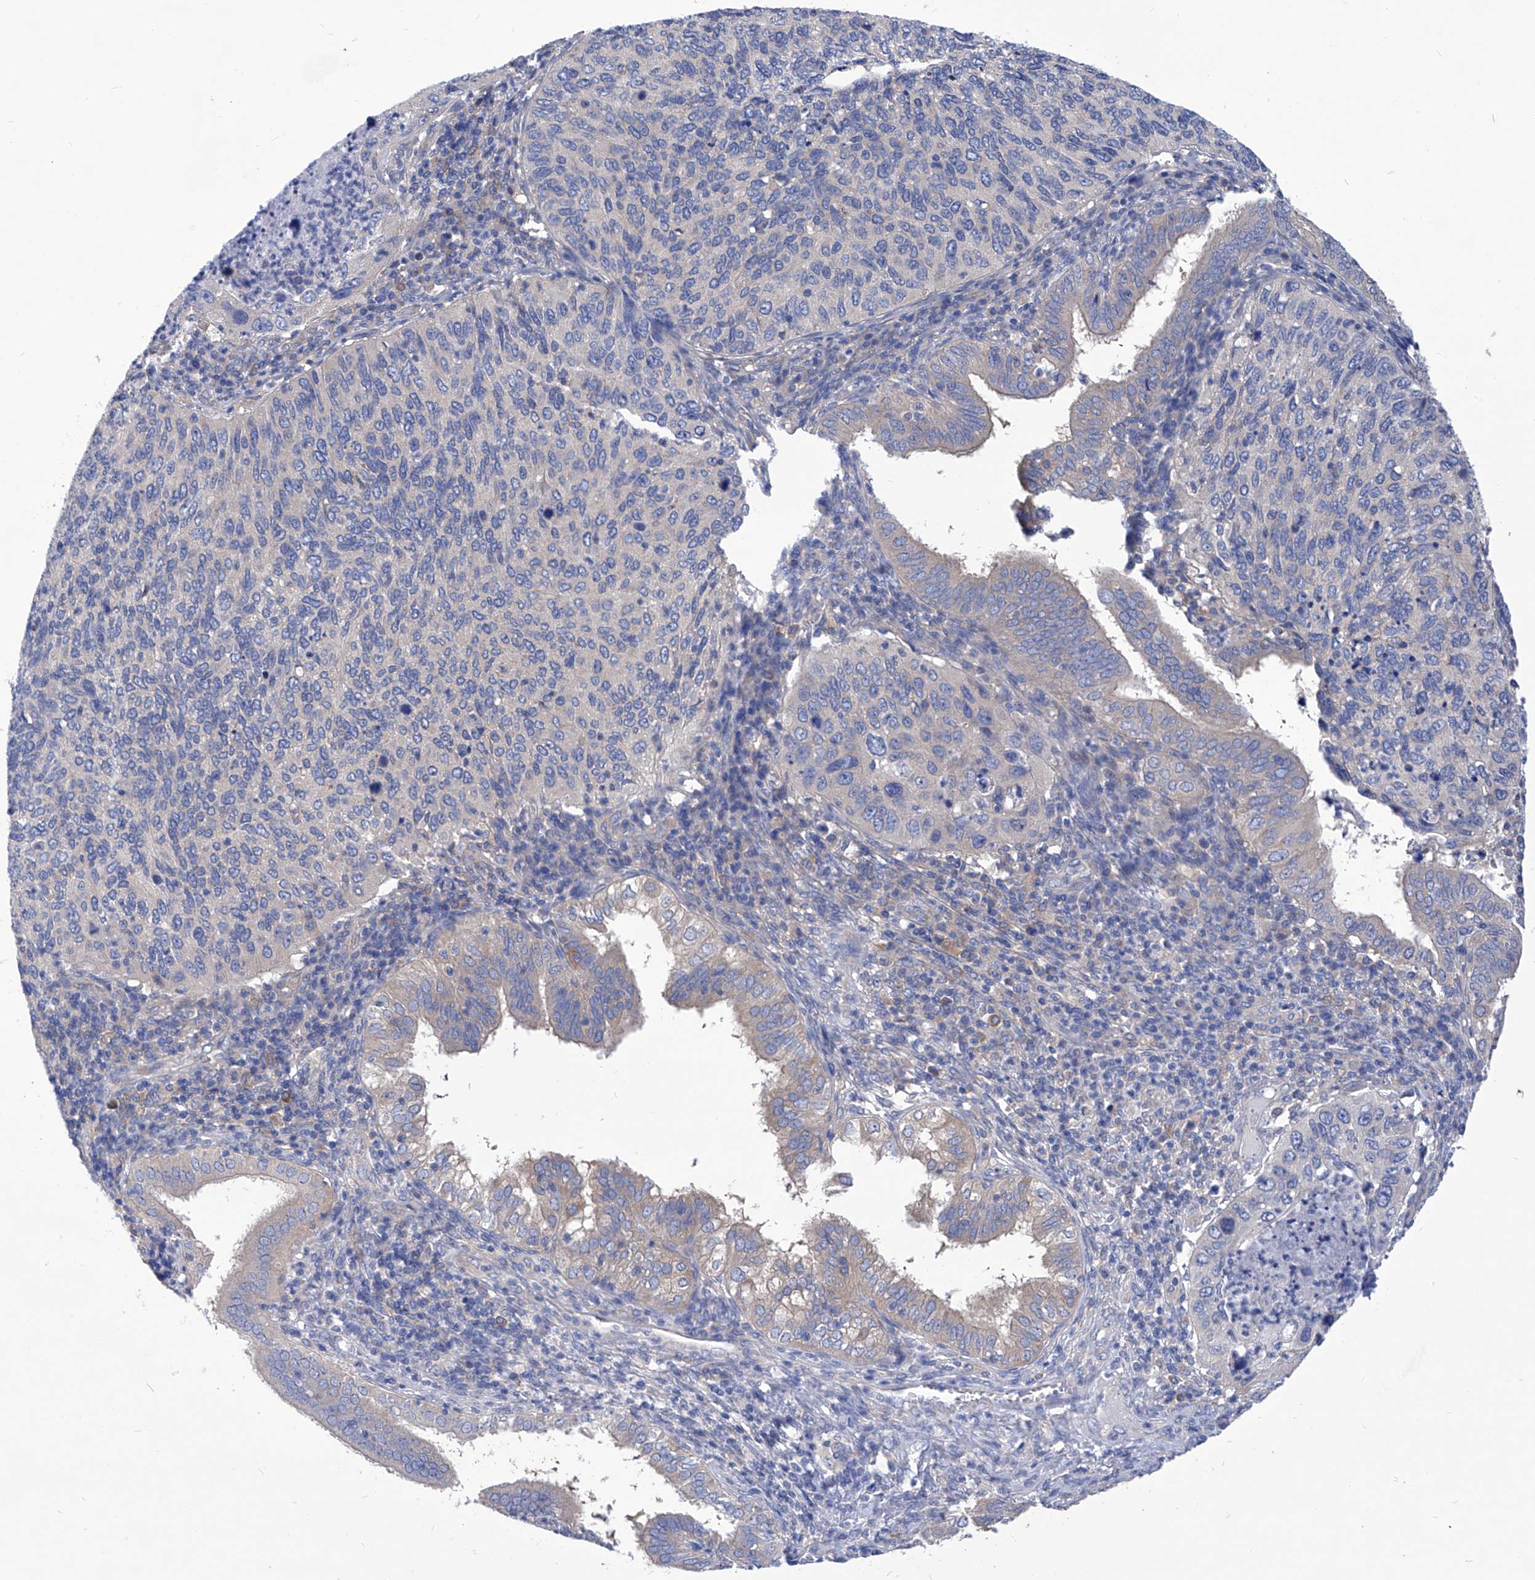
{"staining": {"intensity": "negative", "quantity": "none", "location": "none"}, "tissue": "cervical cancer", "cell_type": "Tumor cells", "image_type": "cancer", "snomed": [{"axis": "morphology", "description": "Squamous cell carcinoma, NOS"}, {"axis": "topography", "description": "Cervix"}], "caption": "Immunohistochemistry (IHC) micrograph of human cervical cancer (squamous cell carcinoma) stained for a protein (brown), which shows no staining in tumor cells.", "gene": "XPNPEP1", "patient": {"sex": "female", "age": 38}}